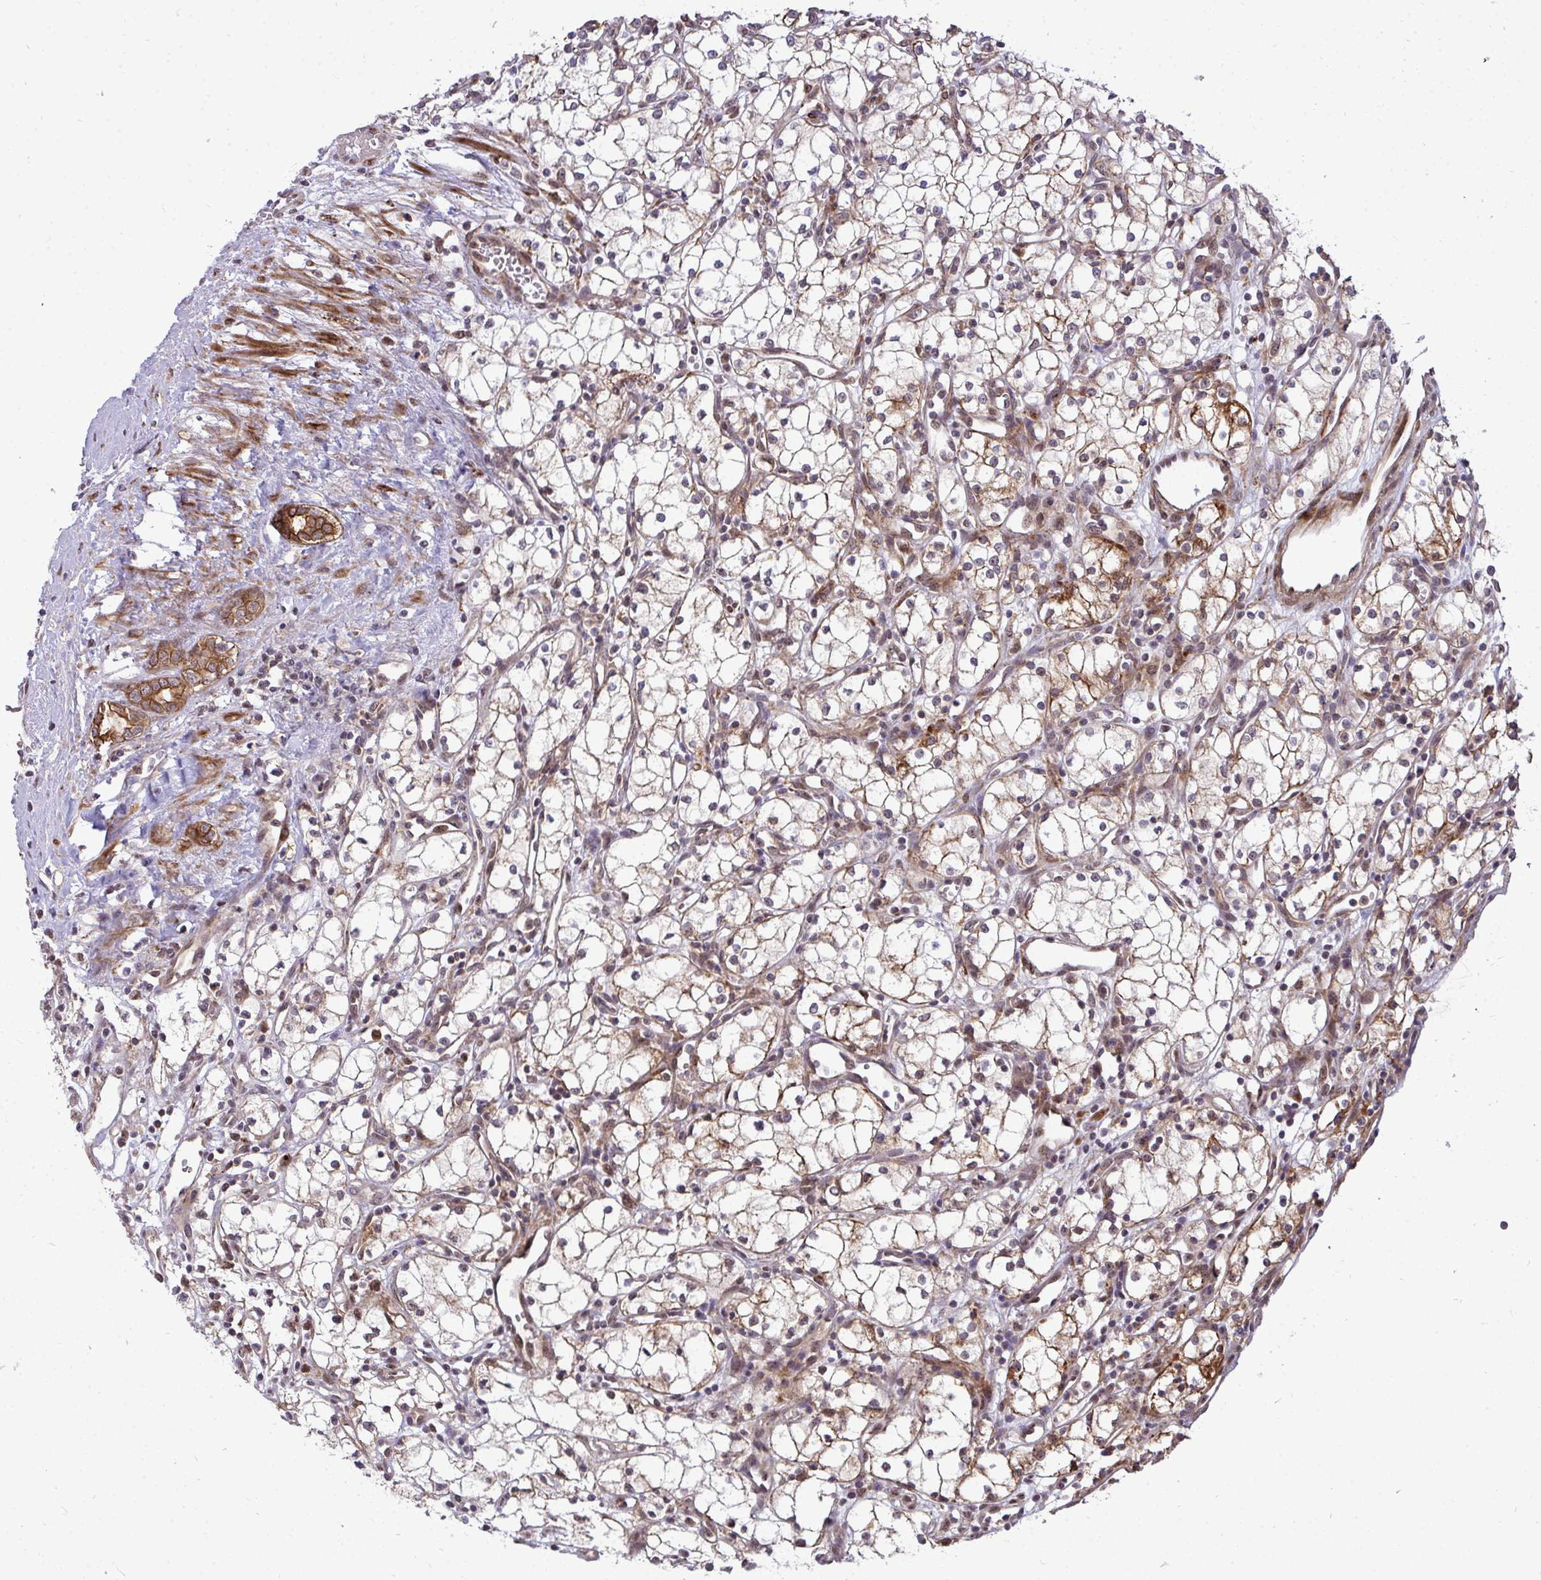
{"staining": {"intensity": "weak", "quantity": "25%-75%", "location": "cytoplasmic/membranous"}, "tissue": "renal cancer", "cell_type": "Tumor cells", "image_type": "cancer", "snomed": [{"axis": "morphology", "description": "Adenocarcinoma, NOS"}, {"axis": "topography", "description": "Kidney"}], "caption": "Approximately 25%-75% of tumor cells in human renal cancer (adenocarcinoma) reveal weak cytoplasmic/membranous protein expression as visualized by brown immunohistochemical staining.", "gene": "TRIM44", "patient": {"sex": "male", "age": 59}}